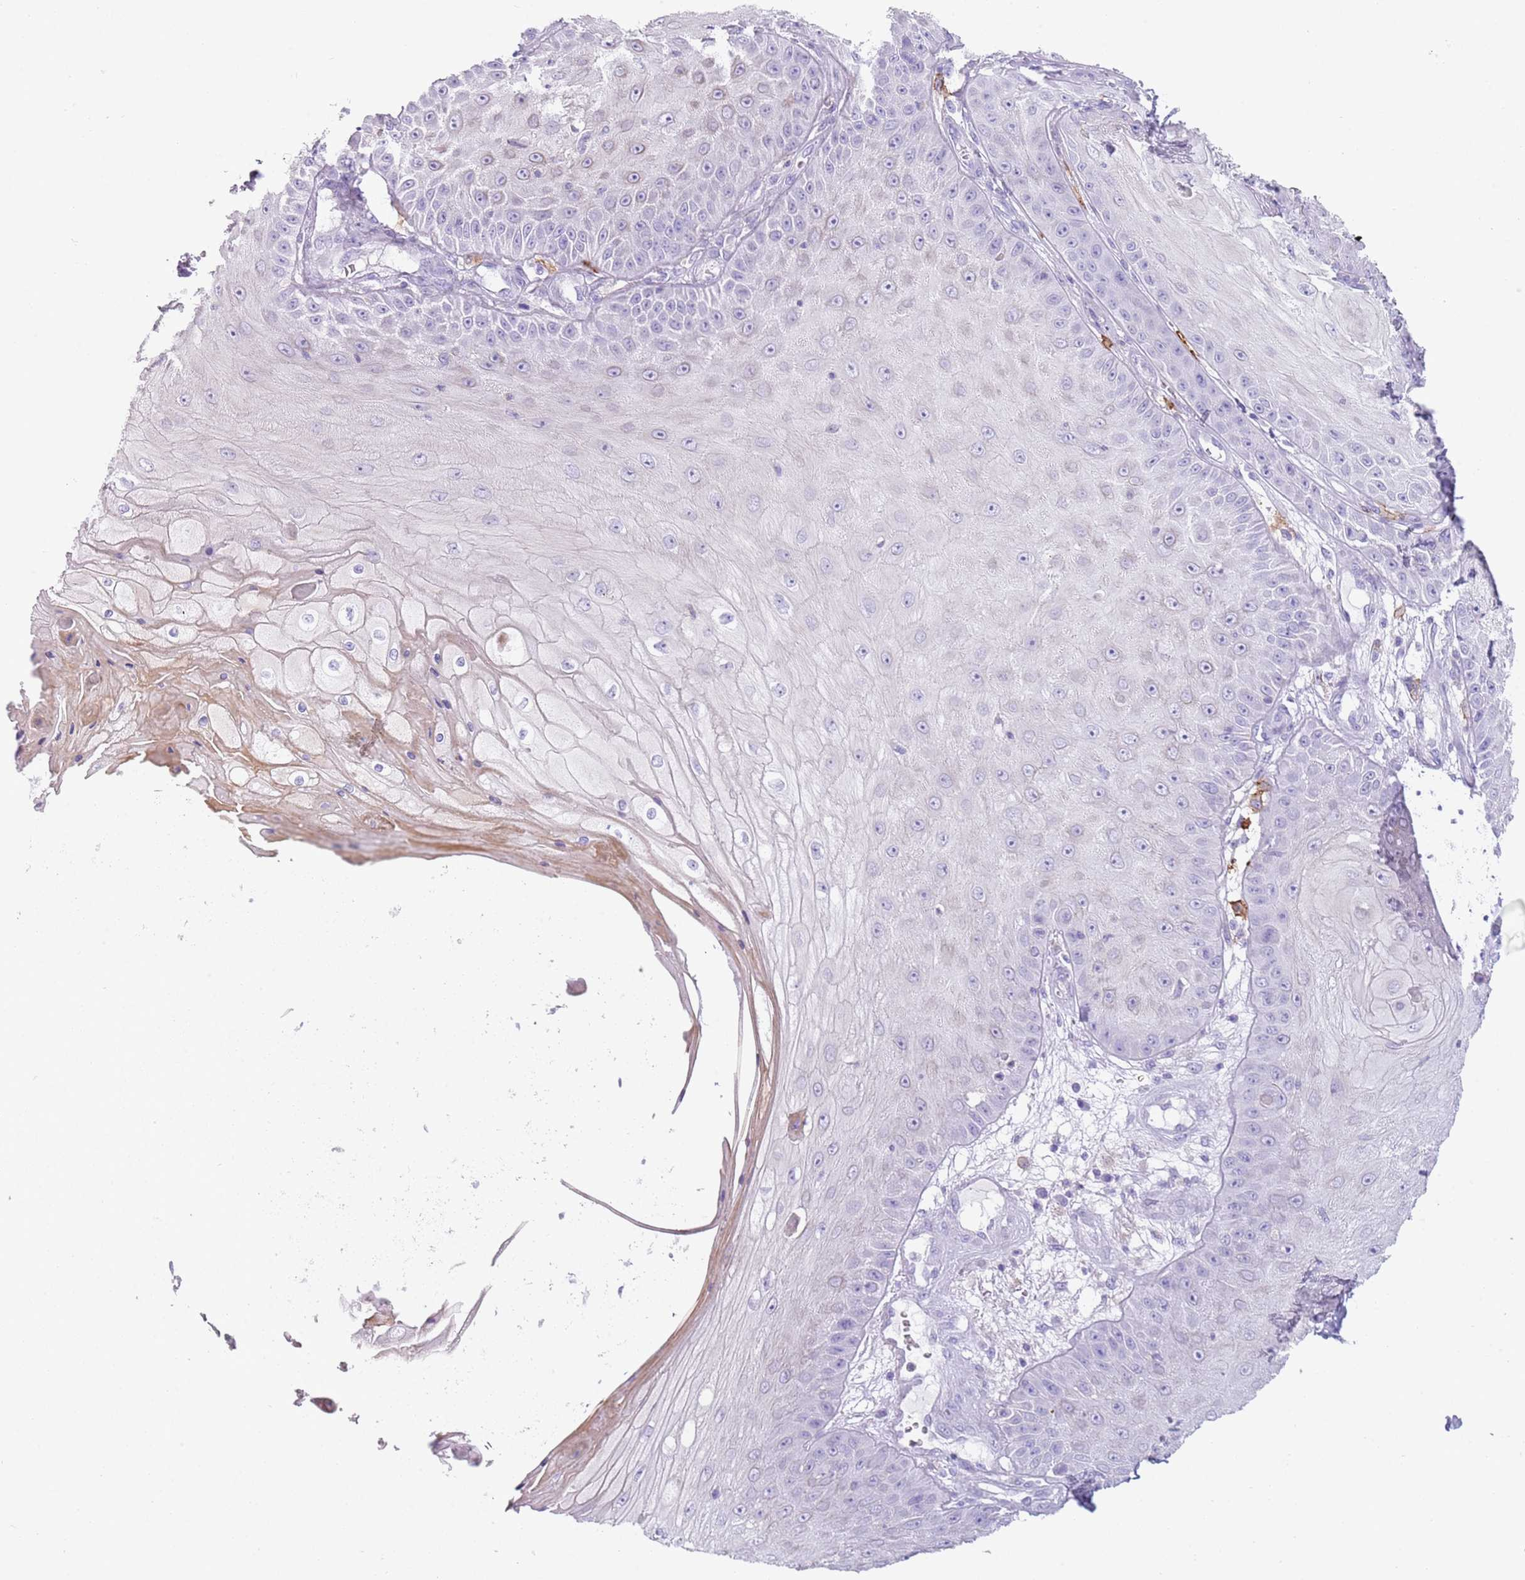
{"staining": {"intensity": "negative", "quantity": "none", "location": "none"}, "tissue": "skin cancer", "cell_type": "Tumor cells", "image_type": "cancer", "snomed": [{"axis": "morphology", "description": "Squamous cell carcinoma, NOS"}, {"axis": "topography", "description": "Skin"}], "caption": "This is a image of immunohistochemistry staining of skin cancer, which shows no positivity in tumor cells.", "gene": "NBPF20", "patient": {"sex": "male", "age": 70}}